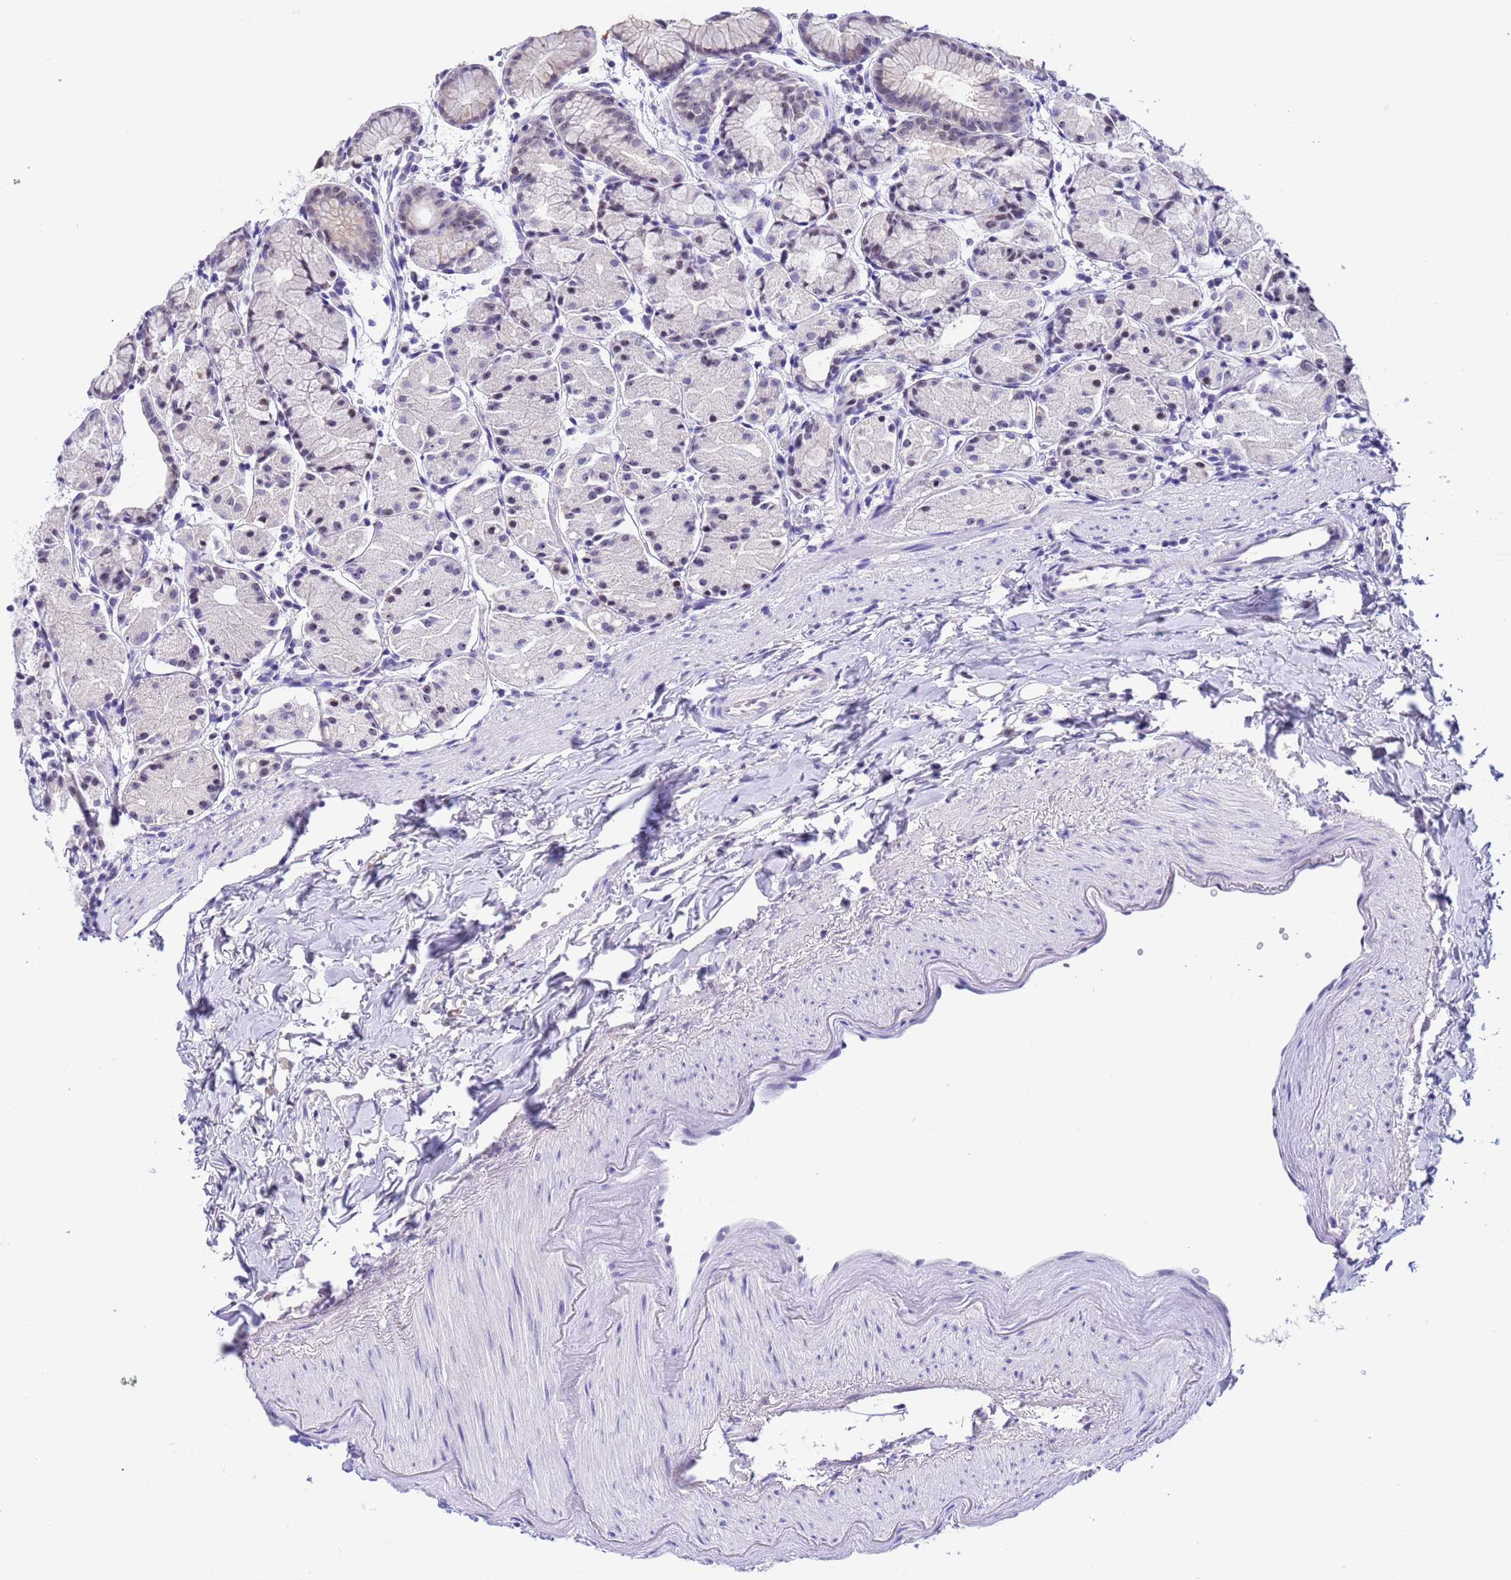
{"staining": {"intensity": "weak", "quantity": "25%-75%", "location": "nuclear"}, "tissue": "stomach", "cell_type": "Glandular cells", "image_type": "normal", "snomed": [{"axis": "morphology", "description": "Normal tissue, NOS"}, {"axis": "topography", "description": "Stomach, upper"}], "caption": "Stomach stained with immunohistochemistry demonstrates weak nuclear expression in approximately 25%-75% of glandular cells. (Stains: DAB (3,3'-diaminobenzidine) in brown, nuclei in blue, Microscopy: brightfield microscopy at high magnification).", "gene": "ACTL6B", "patient": {"sex": "male", "age": 47}}